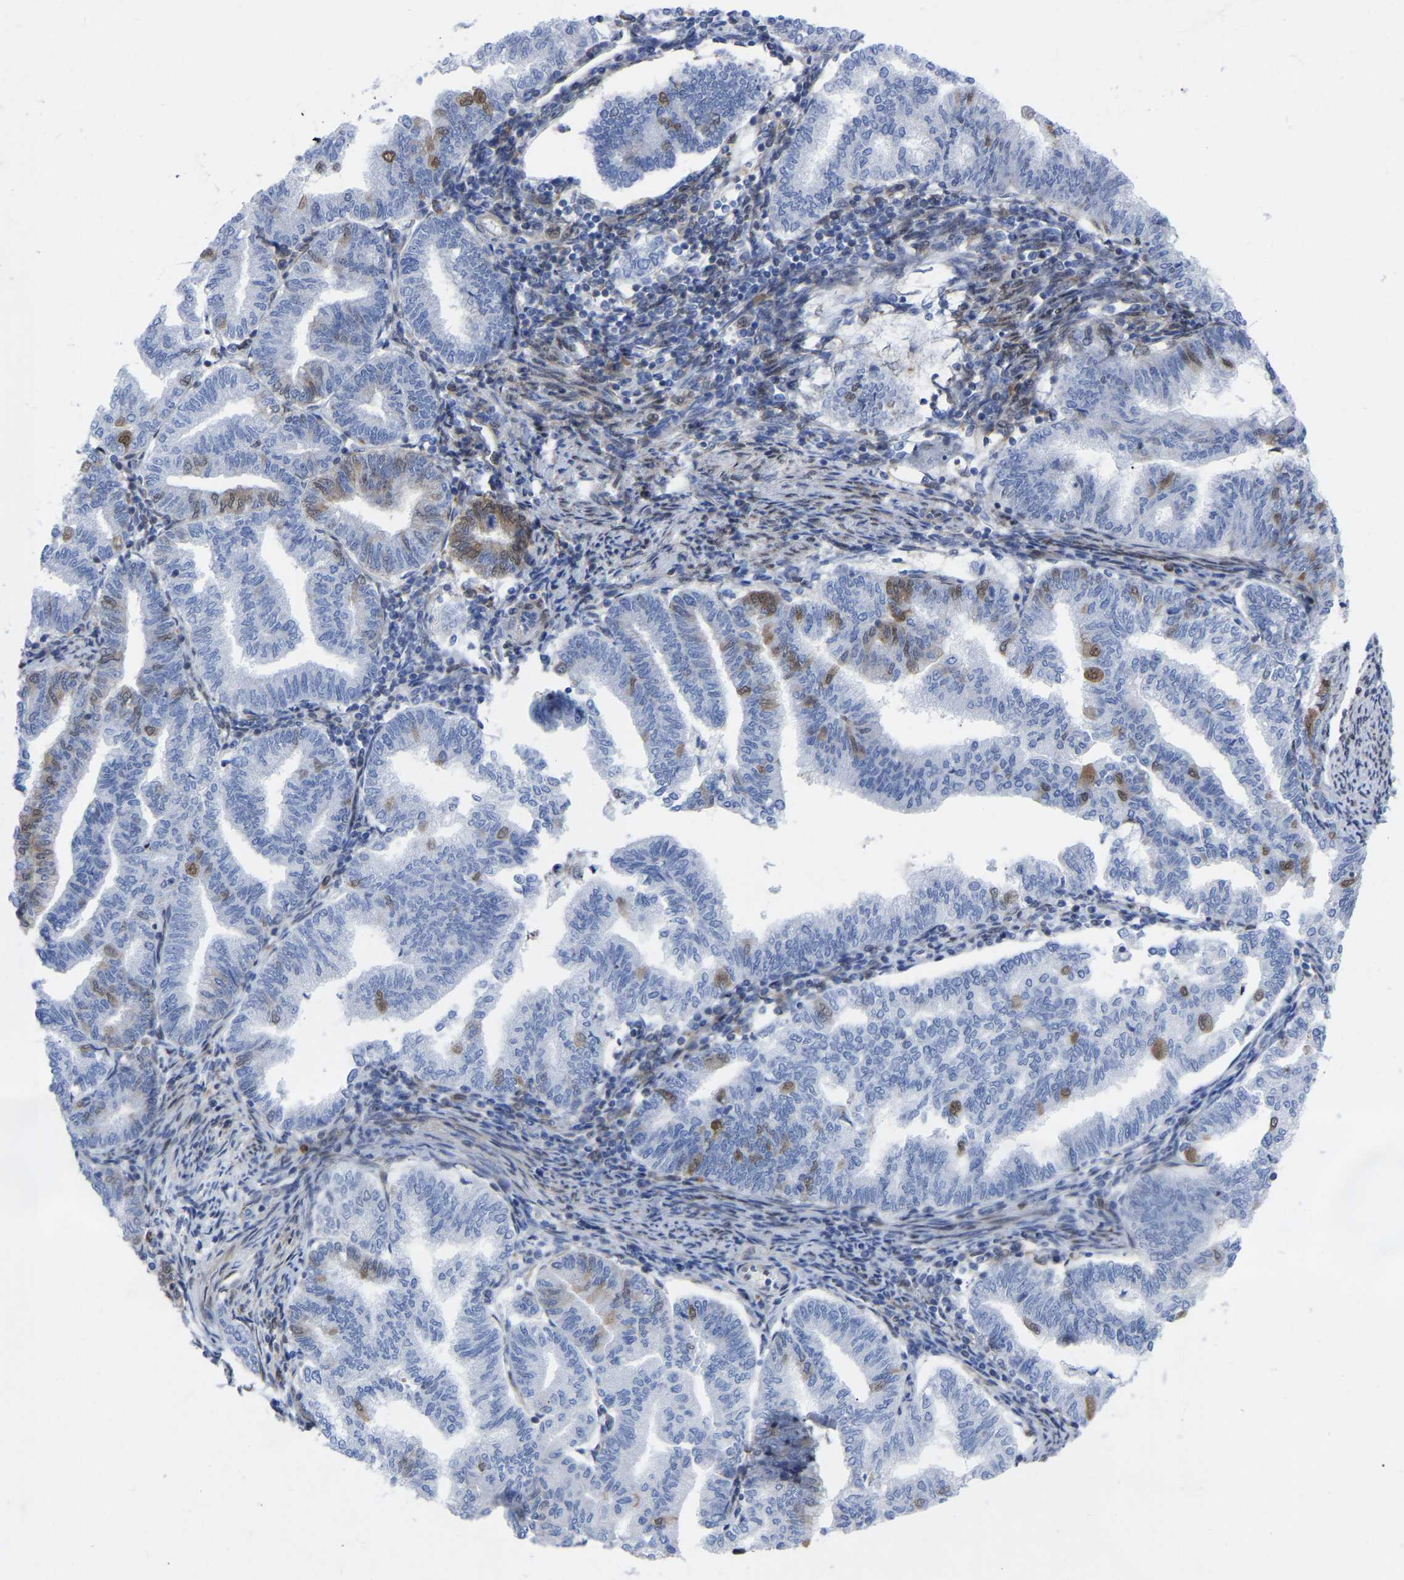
{"staining": {"intensity": "moderate", "quantity": "25%-75%", "location": "cytoplasmic/membranous,nuclear"}, "tissue": "endometrial cancer", "cell_type": "Tumor cells", "image_type": "cancer", "snomed": [{"axis": "morphology", "description": "Polyp, NOS"}, {"axis": "morphology", "description": "Adenocarcinoma, NOS"}, {"axis": "morphology", "description": "Adenoma, NOS"}, {"axis": "topography", "description": "Endometrium"}], "caption": "The histopathology image reveals staining of endometrial cancer, revealing moderate cytoplasmic/membranous and nuclear protein staining (brown color) within tumor cells. (DAB IHC, brown staining for protein, blue staining for nuclei).", "gene": "UBE4B", "patient": {"sex": "female", "age": 79}}